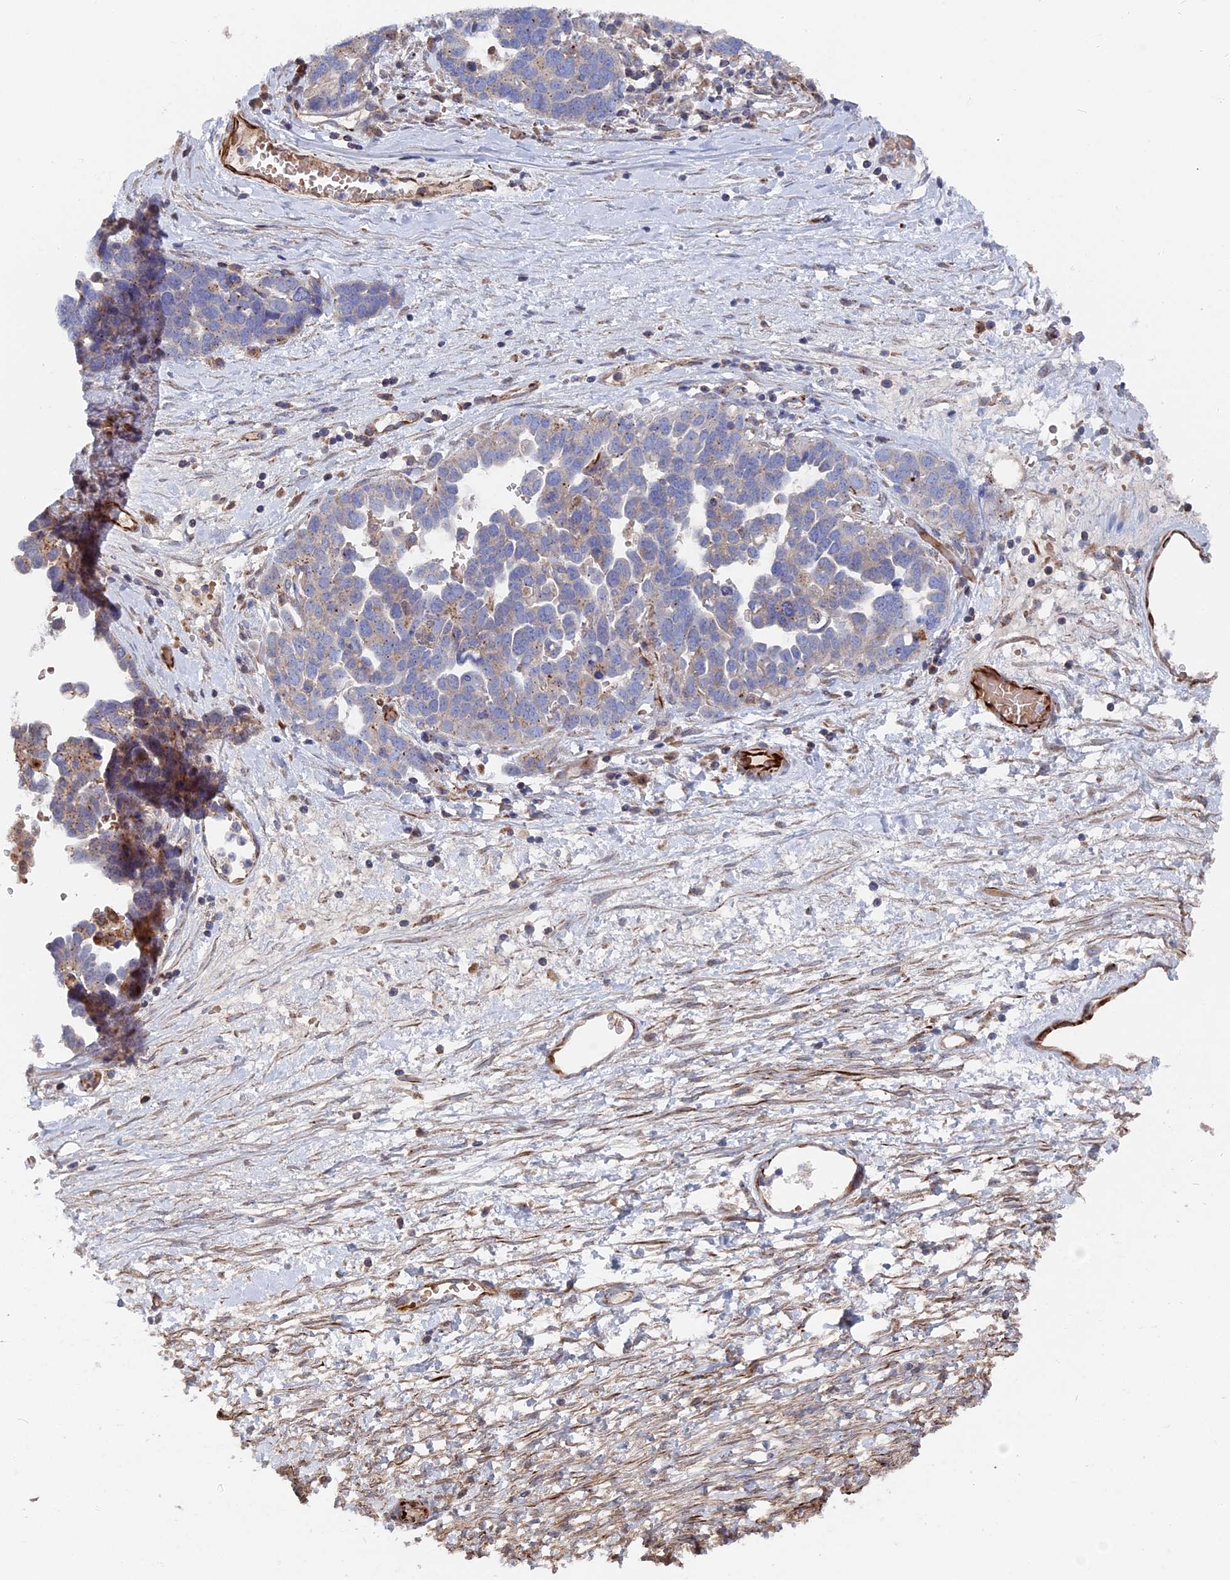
{"staining": {"intensity": "weak", "quantity": "<25%", "location": "cytoplasmic/membranous"}, "tissue": "ovarian cancer", "cell_type": "Tumor cells", "image_type": "cancer", "snomed": [{"axis": "morphology", "description": "Cystadenocarcinoma, serous, NOS"}, {"axis": "topography", "description": "Ovary"}], "caption": "Immunohistochemistry of ovarian cancer (serous cystadenocarcinoma) demonstrates no expression in tumor cells. (Immunohistochemistry (ihc), brightfield microscopy, high magnification).", "gene": "SMG9", "patient": {"sex": "female", "age": 54}}